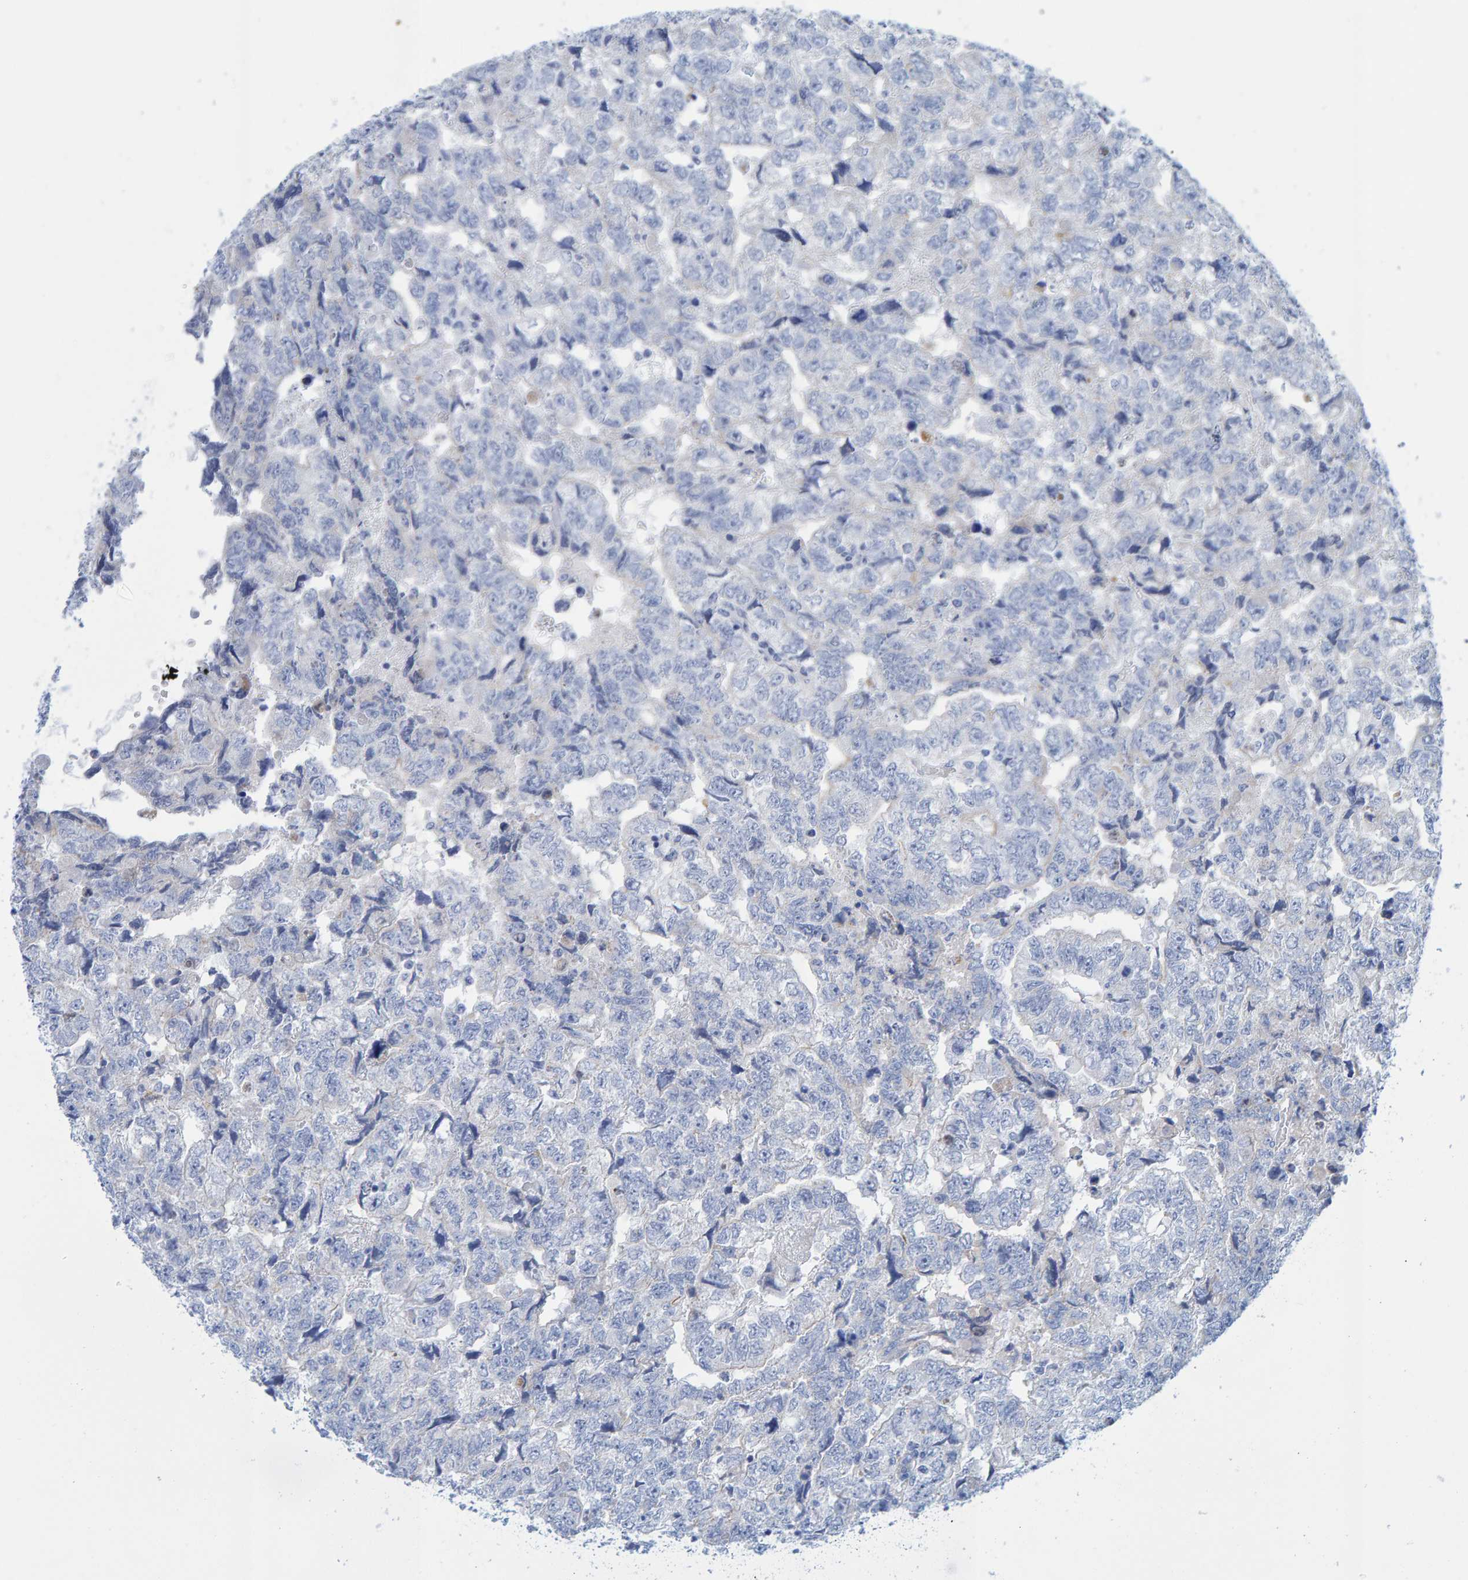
{"staining": {"intensity": "negative", "quantity": "none", "location": "none"}, "tissue": "testis cancer", "cell_type": "Tumor cells", "image_type": "cancer", "snomed": [{"axis": "morphology", "description": "Carcinoma, Embryonal, NOS"}, {"axis": "topography", "description": "Testis"}], "caption": "Embryonal carcinoma (testis) was stained to show a protein in brown. There is no significant positivity in tumor cells.", "gene": "JAKMIP3", "patient": {"sex": "male", "age": 36}}